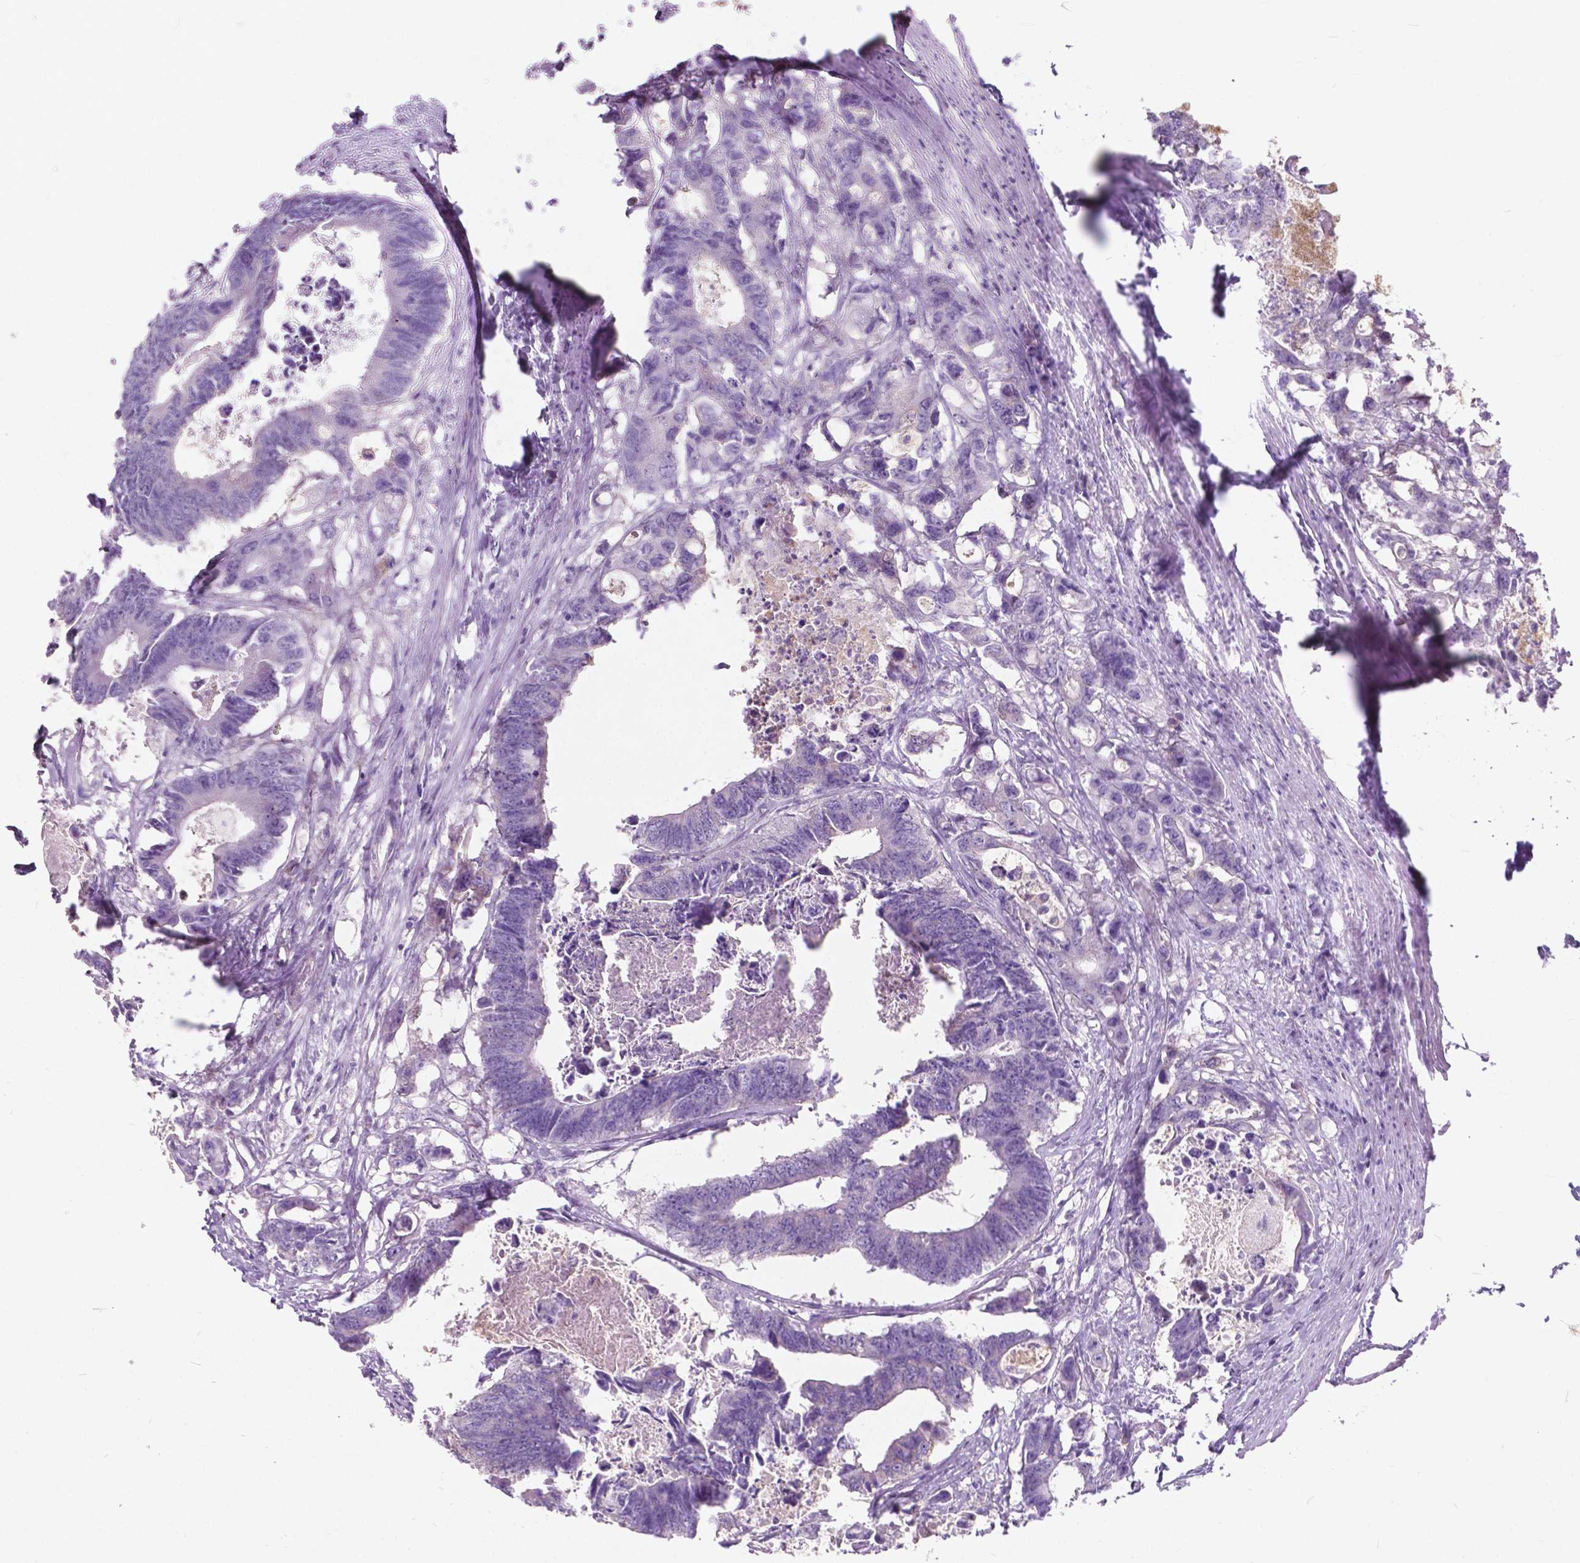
{"staining": {"intensity": "negative", "quantity": "none", "location": "none"}, "tissue": "colorectal cancer", "cell_type": "Tumor cells", "image_type": "cancer", "snomed": [{"axis": "morphology", "description": "Adenocarcinoma, NOS"}, {"axis": "topography", "description": "Rectum"}], "caption": "Immunohistochemistry of human colorectal cancer (adenocarcinoma) reveals no expression in tumor cells.", "gene": "KIAA0040", "patient": {"sex": "male", "age": 54}}